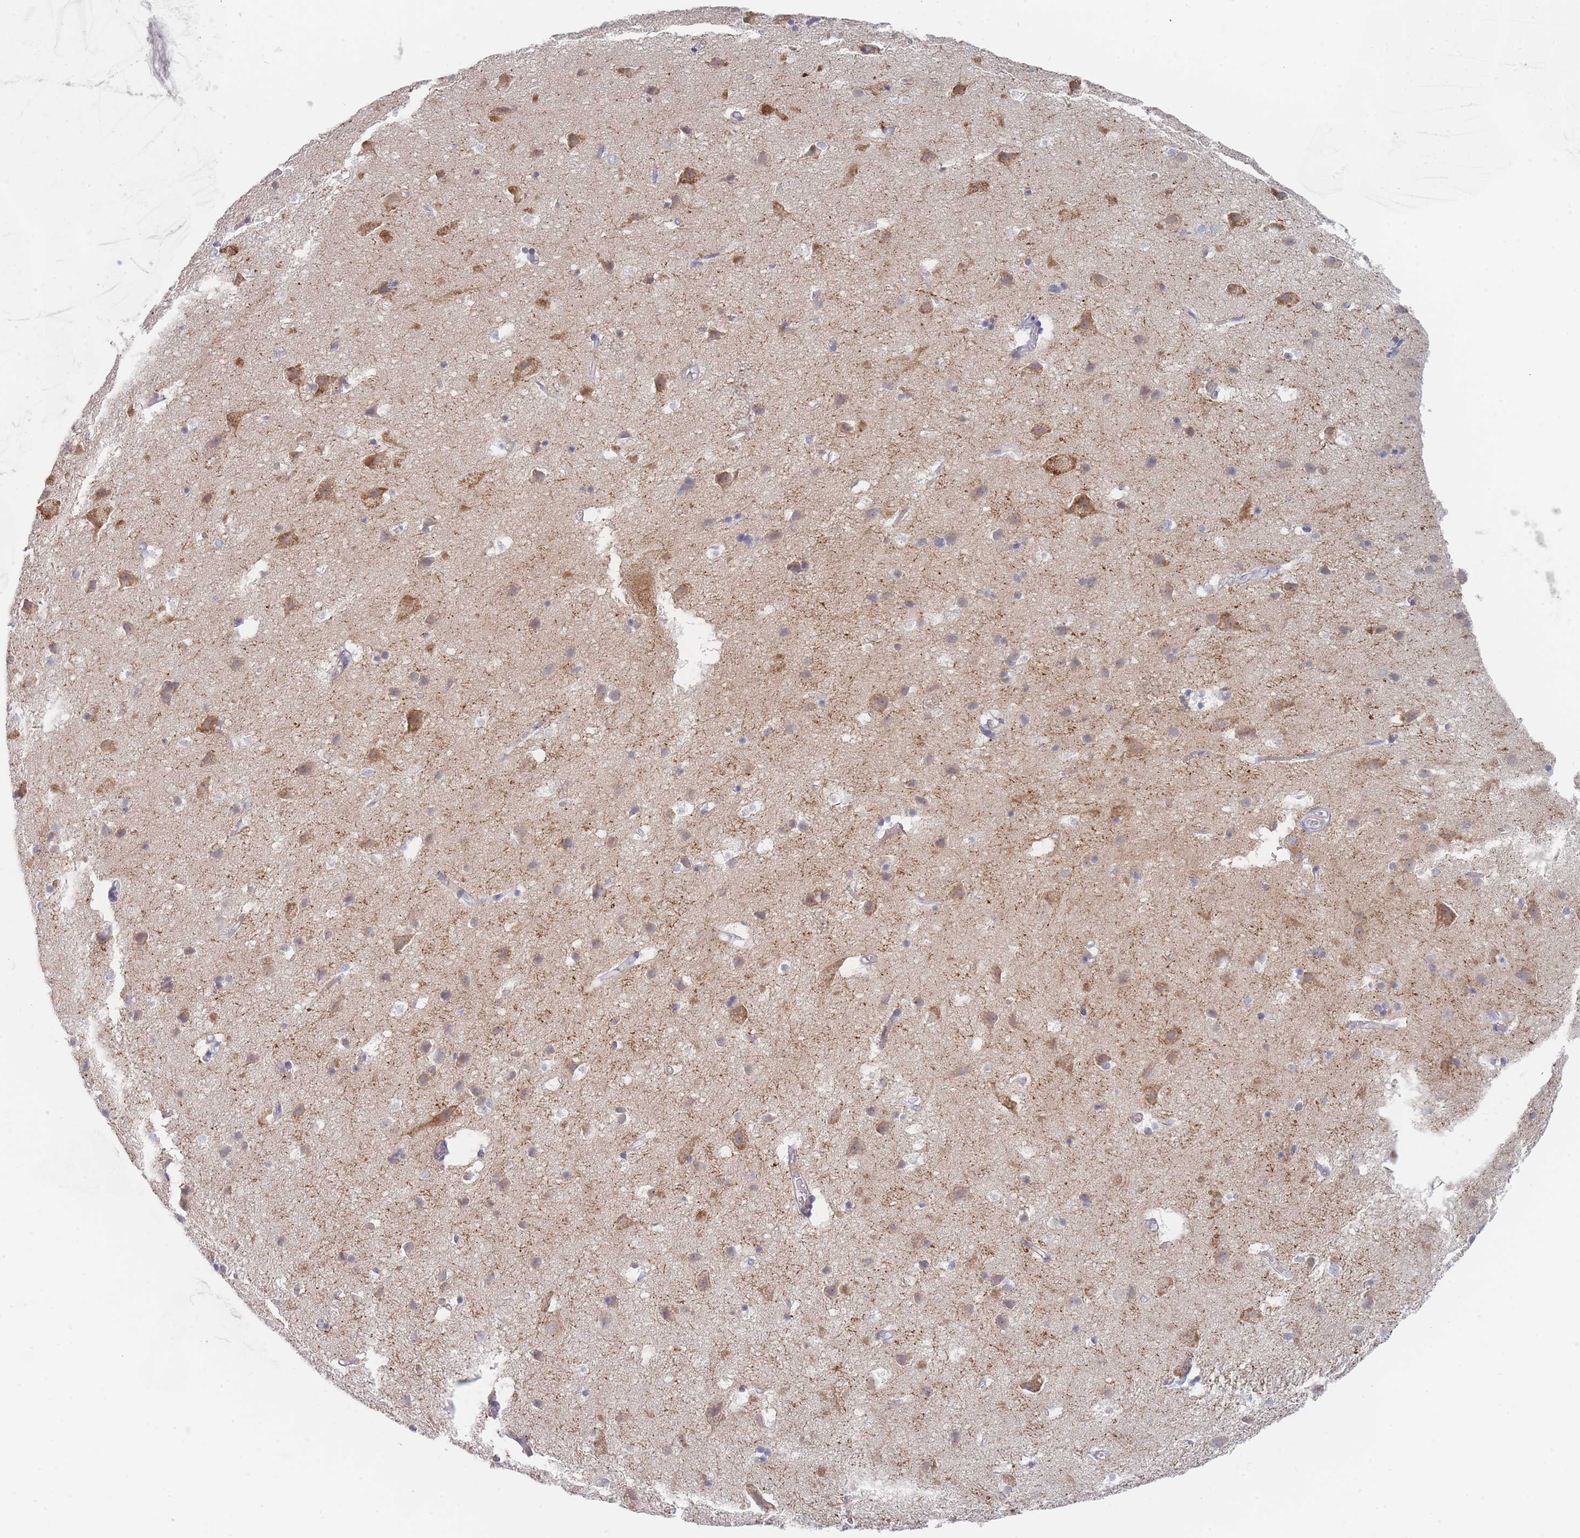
{"staining": {"intensity": "negative", "quantity": "none", "location": "none"}, "tissue": "cerebral cortex", "cell_type": "Endothelial cells", "image_type": "normal", "snomed": [{"axis": "morphology", "description": "Normal tissue, NOS"}, {"axis": "topography", "description": "Cerebral cortex"}], "caption": "This is a photomicrograph of immunohistochemistry (IHC) staining of normal cerebral cortex, which shows no expression in endothelial cells.", "gene": "SPATS1", "patient": {"sex": "male", "age": 54}}